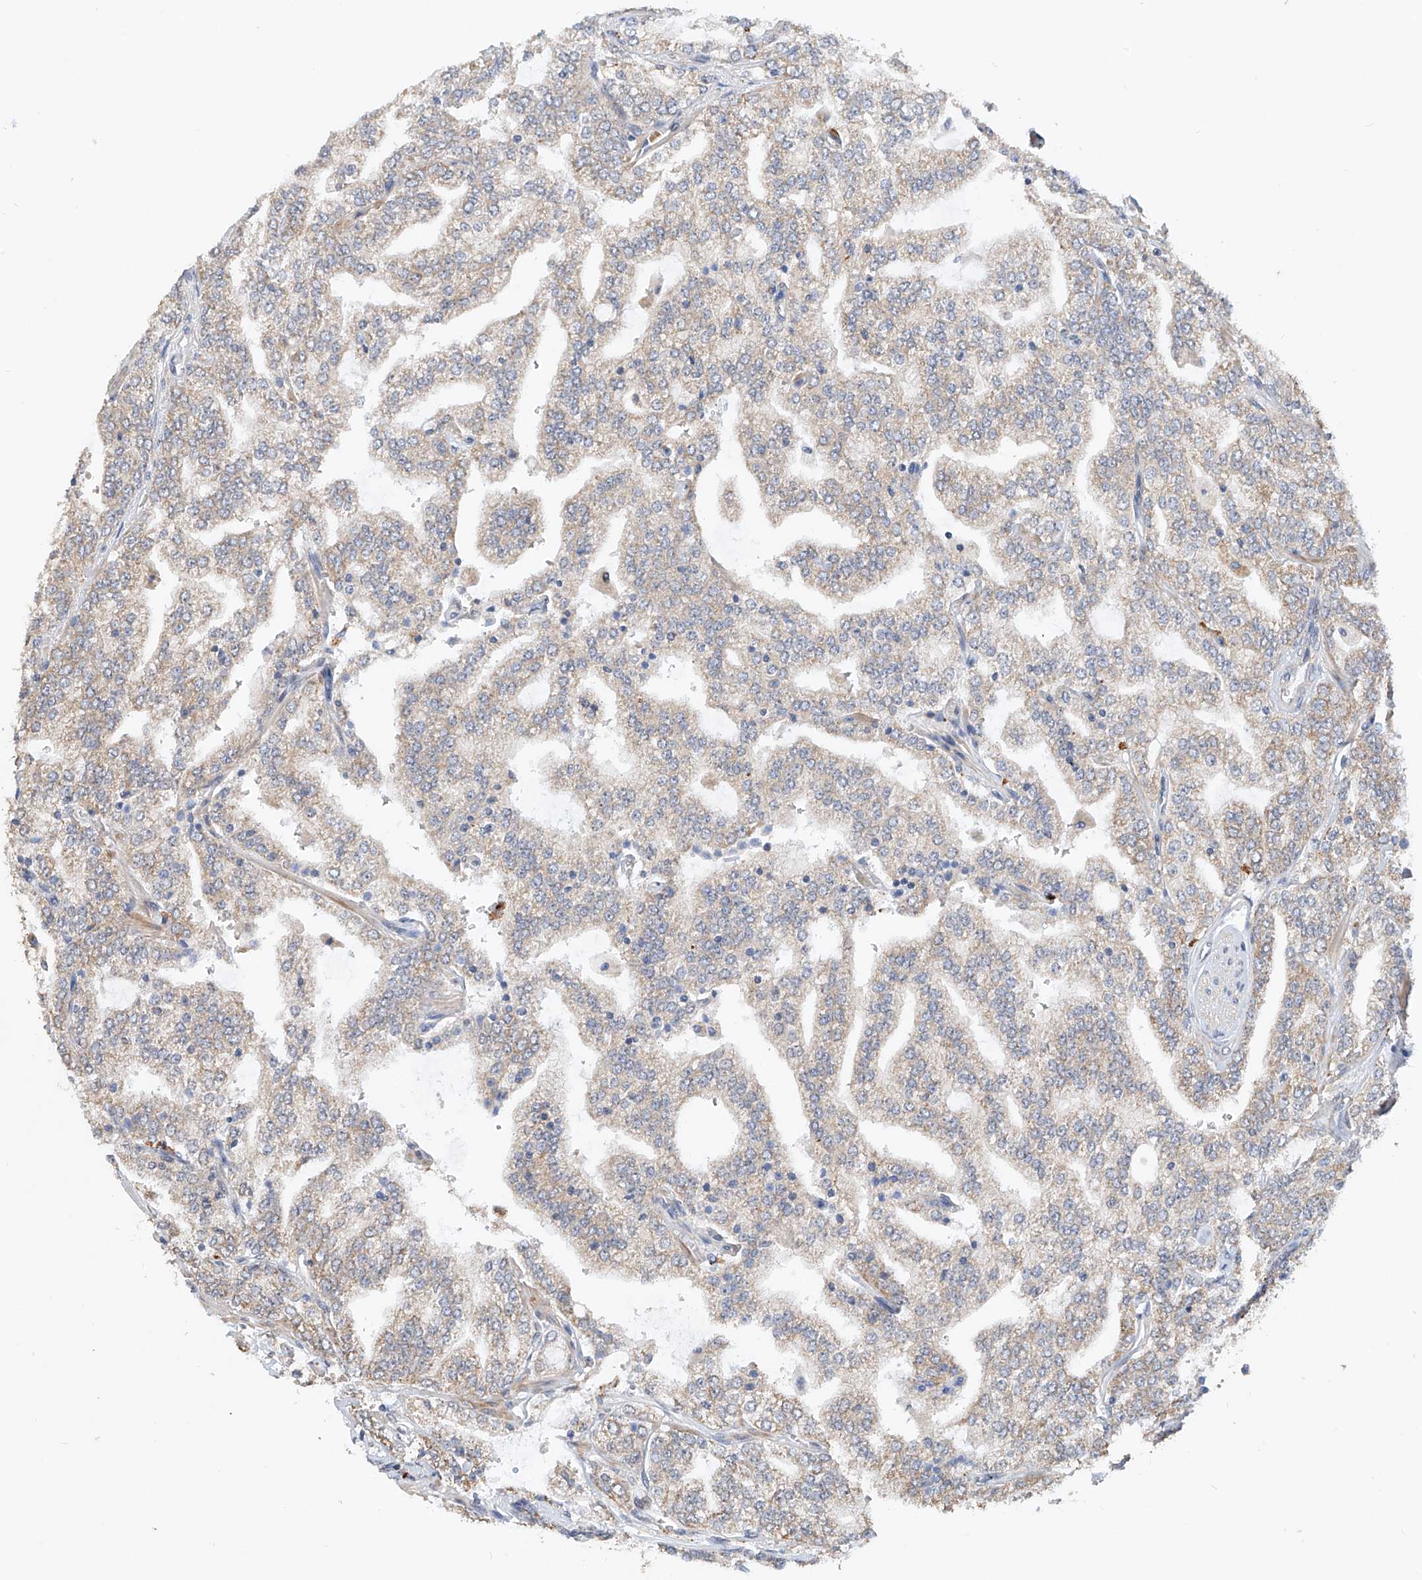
{"staining": {"intensity": "weak", "quantity": ">75%", "location": "cytoplasmic/membranous"}, "tissue": "prostate cancer", "cell_type": "Tumor cells", "image_type": "cancer", "snomed": [{"axis": "morphology", "description": "Adenocarcinoma, High grade"}, {"axis": "topography", "description": "Prostate"}], "caption": "Prostate adenocarcinoma (high-grade) stained for a protein (brown) displays weak cytoplasmic/membranous positive staining in about >75% of tumor cells.", "gene": "MTUS2", "patient": {"sex": "male", "age": 64}}